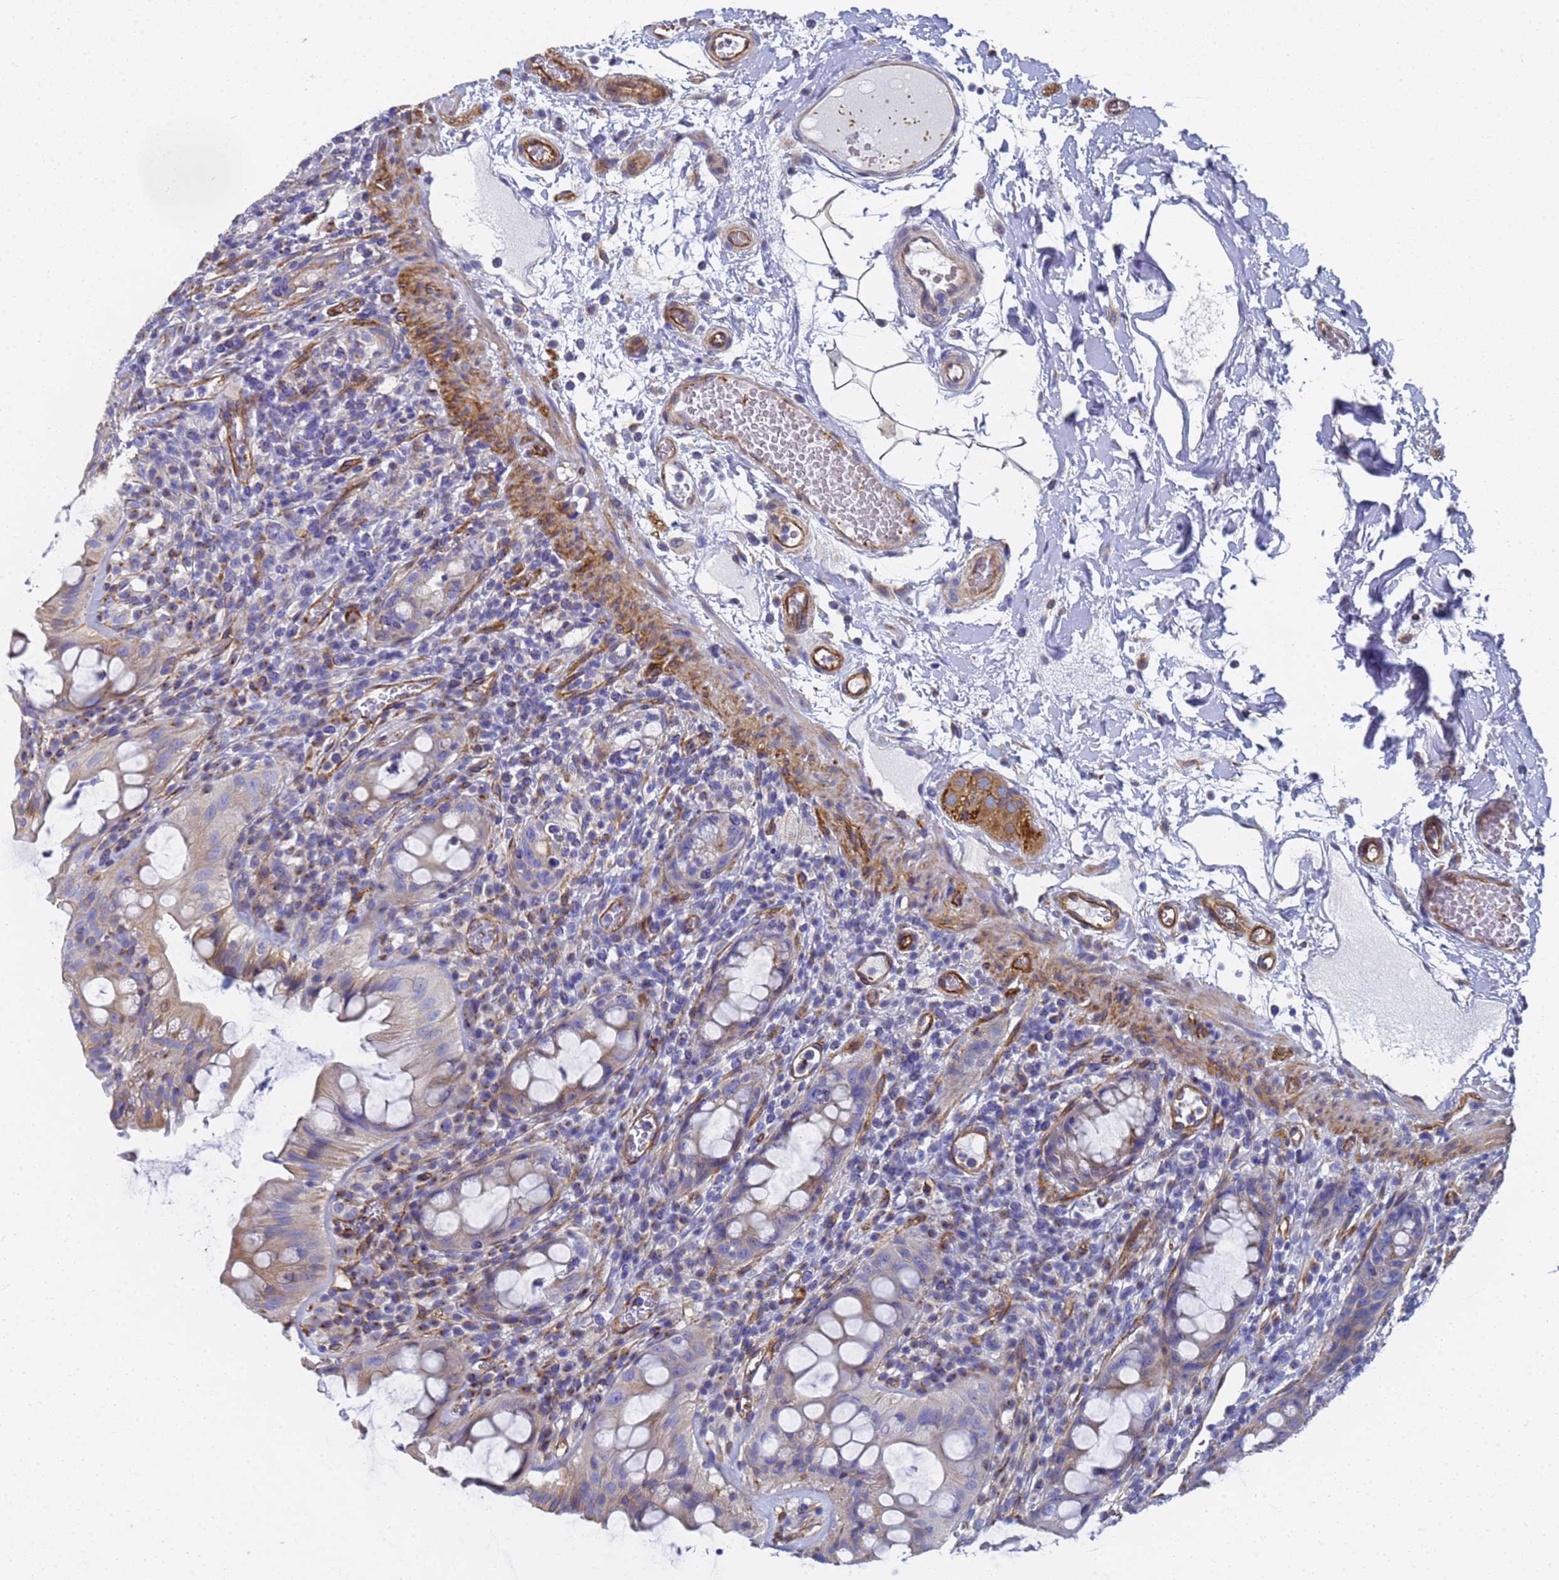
{"staining": {"intensity": "weak", "quantity": "25%-75%", "location": "cytoplasmic/membranous"}, "tissue": "rectum", "cell_type": "Glandular cells", "image_type": "normal", "snomed": [{"axis": "morphology", "description": "Normal tissue, NOS"}, {"axis": "topography", "description": "Rectum"}], "caption": "The immunohistochemical stain labels weak cytoplasmic/membranous positivity in glandular cells of unremarkable rectum.", "gene": "ENSG00000198211", "patient": {"sex": "female", "age": 57}}